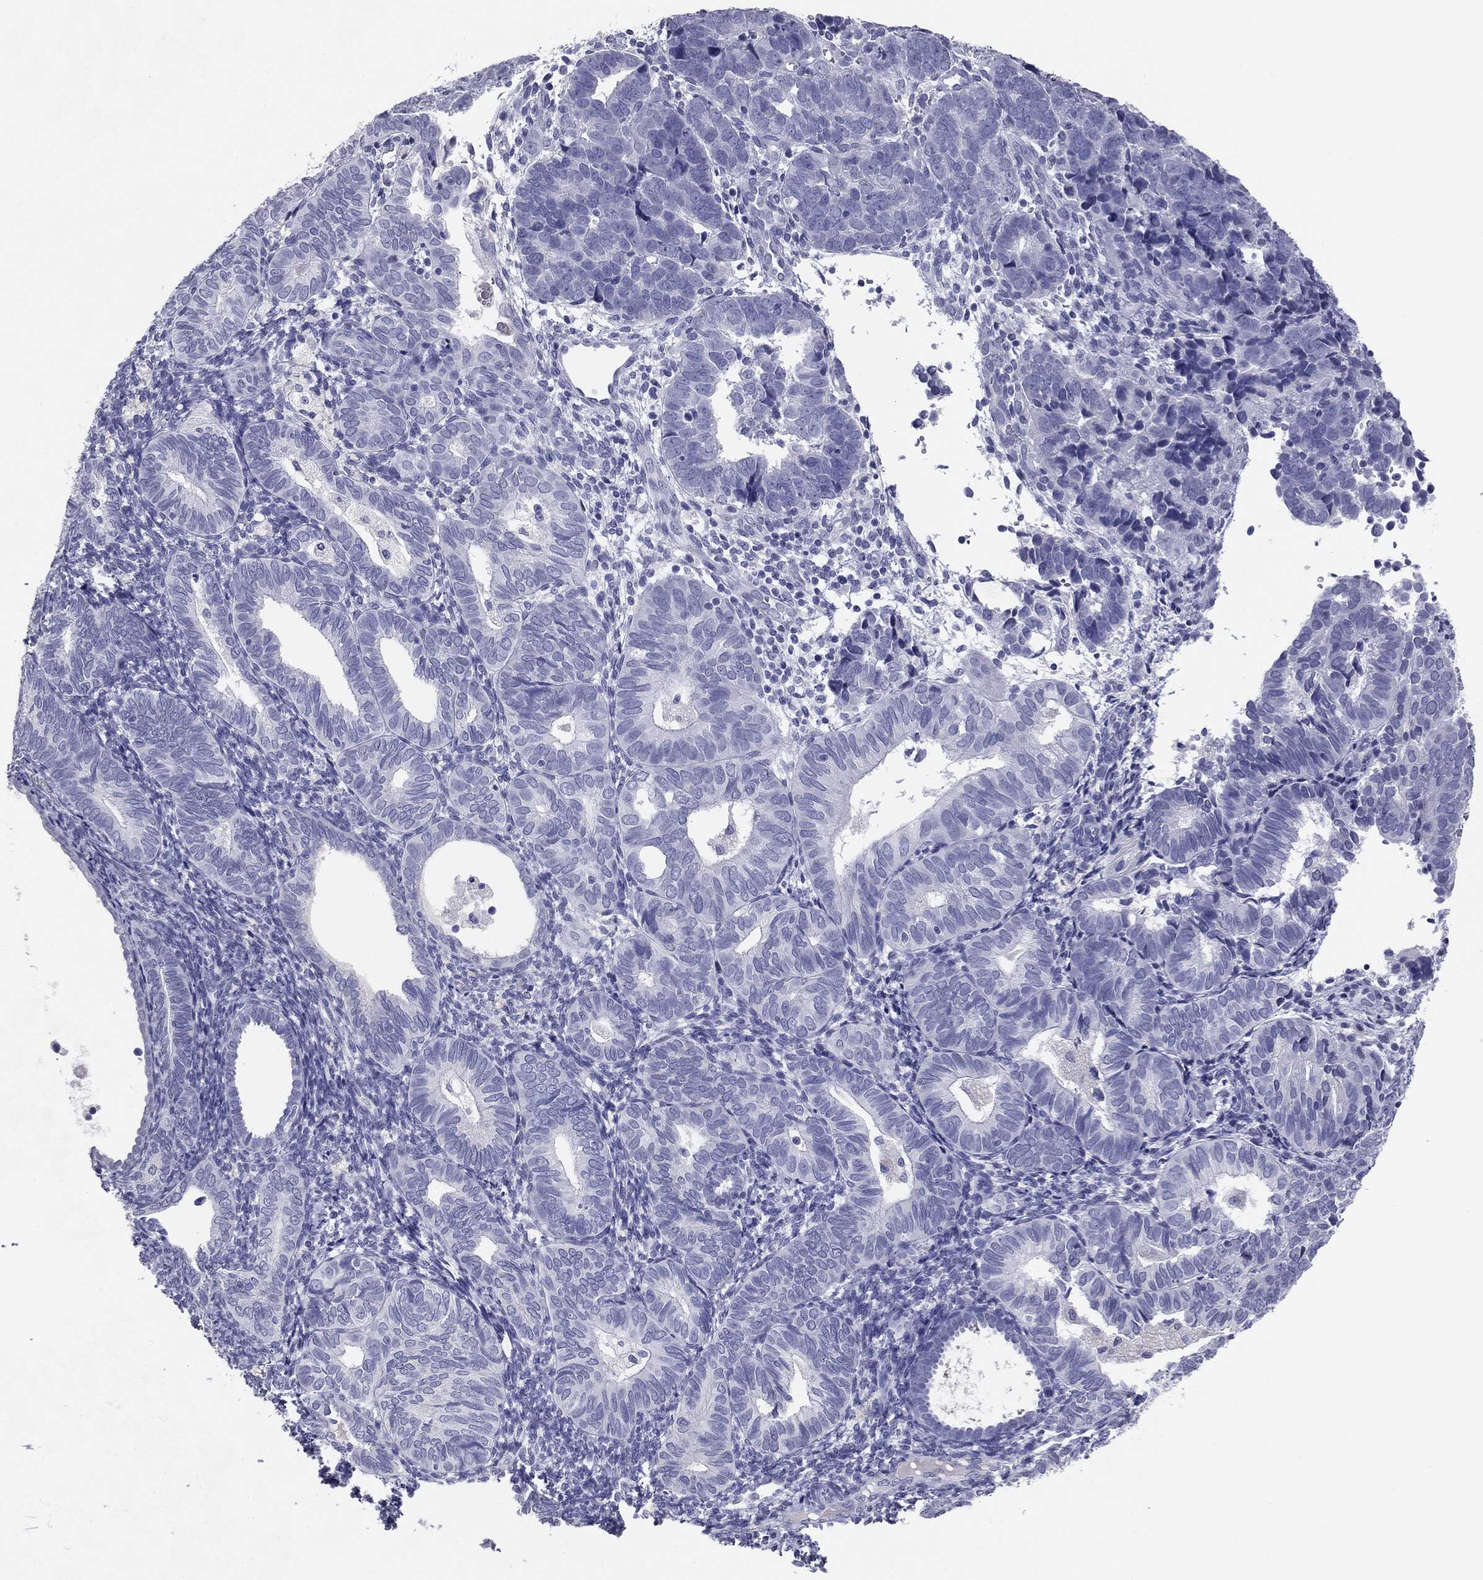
{"staining": {"intensity": "negative", "quantity": "none", "location": "none"}, "tissue": "endometrial cancer", "cell_type": "Tumor cells", "image_type": "cancer", "snomed": [{"axis": "morphology", "description": "Adenocarcinoma, NOS"}, {"axis": "topography", "description": "Endometrium"}], "caption": "Histopathology image shows no significant protein expression in tumor cells of adenocarcinoma (endometrial).", "gene": "SERPINB4", "patient": {"sex": "female", "age": 82}}